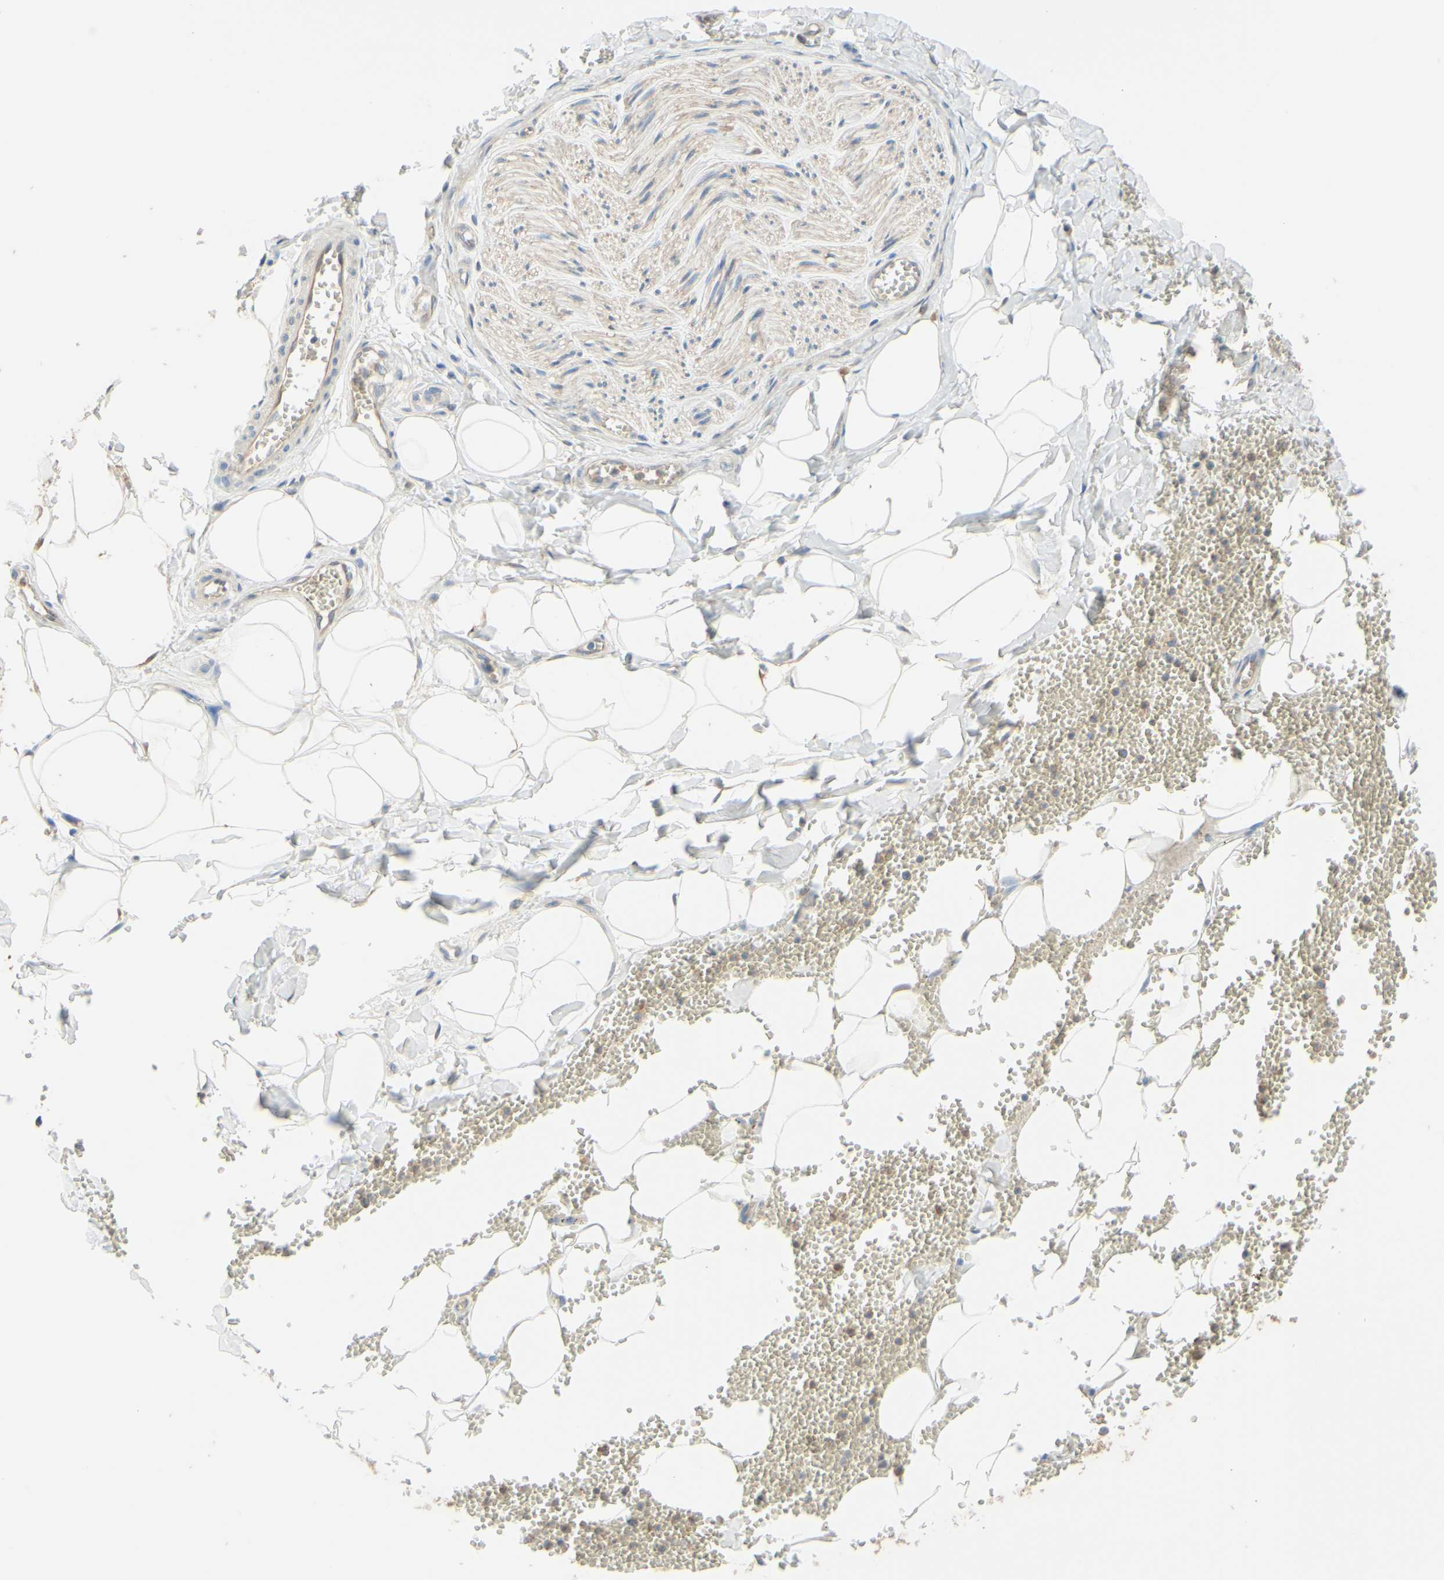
{"staining": {"intensity": "negative", "quantity": "none", "location": "none"}, "tissue": "adipose tissue", "cell_type": "Adipocytes", "image_type": "normal", "snomed": [{"axis": "morphology", "description": "Normal tissue, NOS"}, {"axis": "topography", "description": "Adipose tissue"}, {"axis": "topography", "description": "Peripheral nerve tissue"}], "caption": "The image exhibits no significant positivity in adipocytes of adipose tissue. (DAB (3,3'-diaminobenzidine) immunohistochemistry, high magnification).", "gene": "SMIM19", "patient": {"sex": "male", "age": 52}}